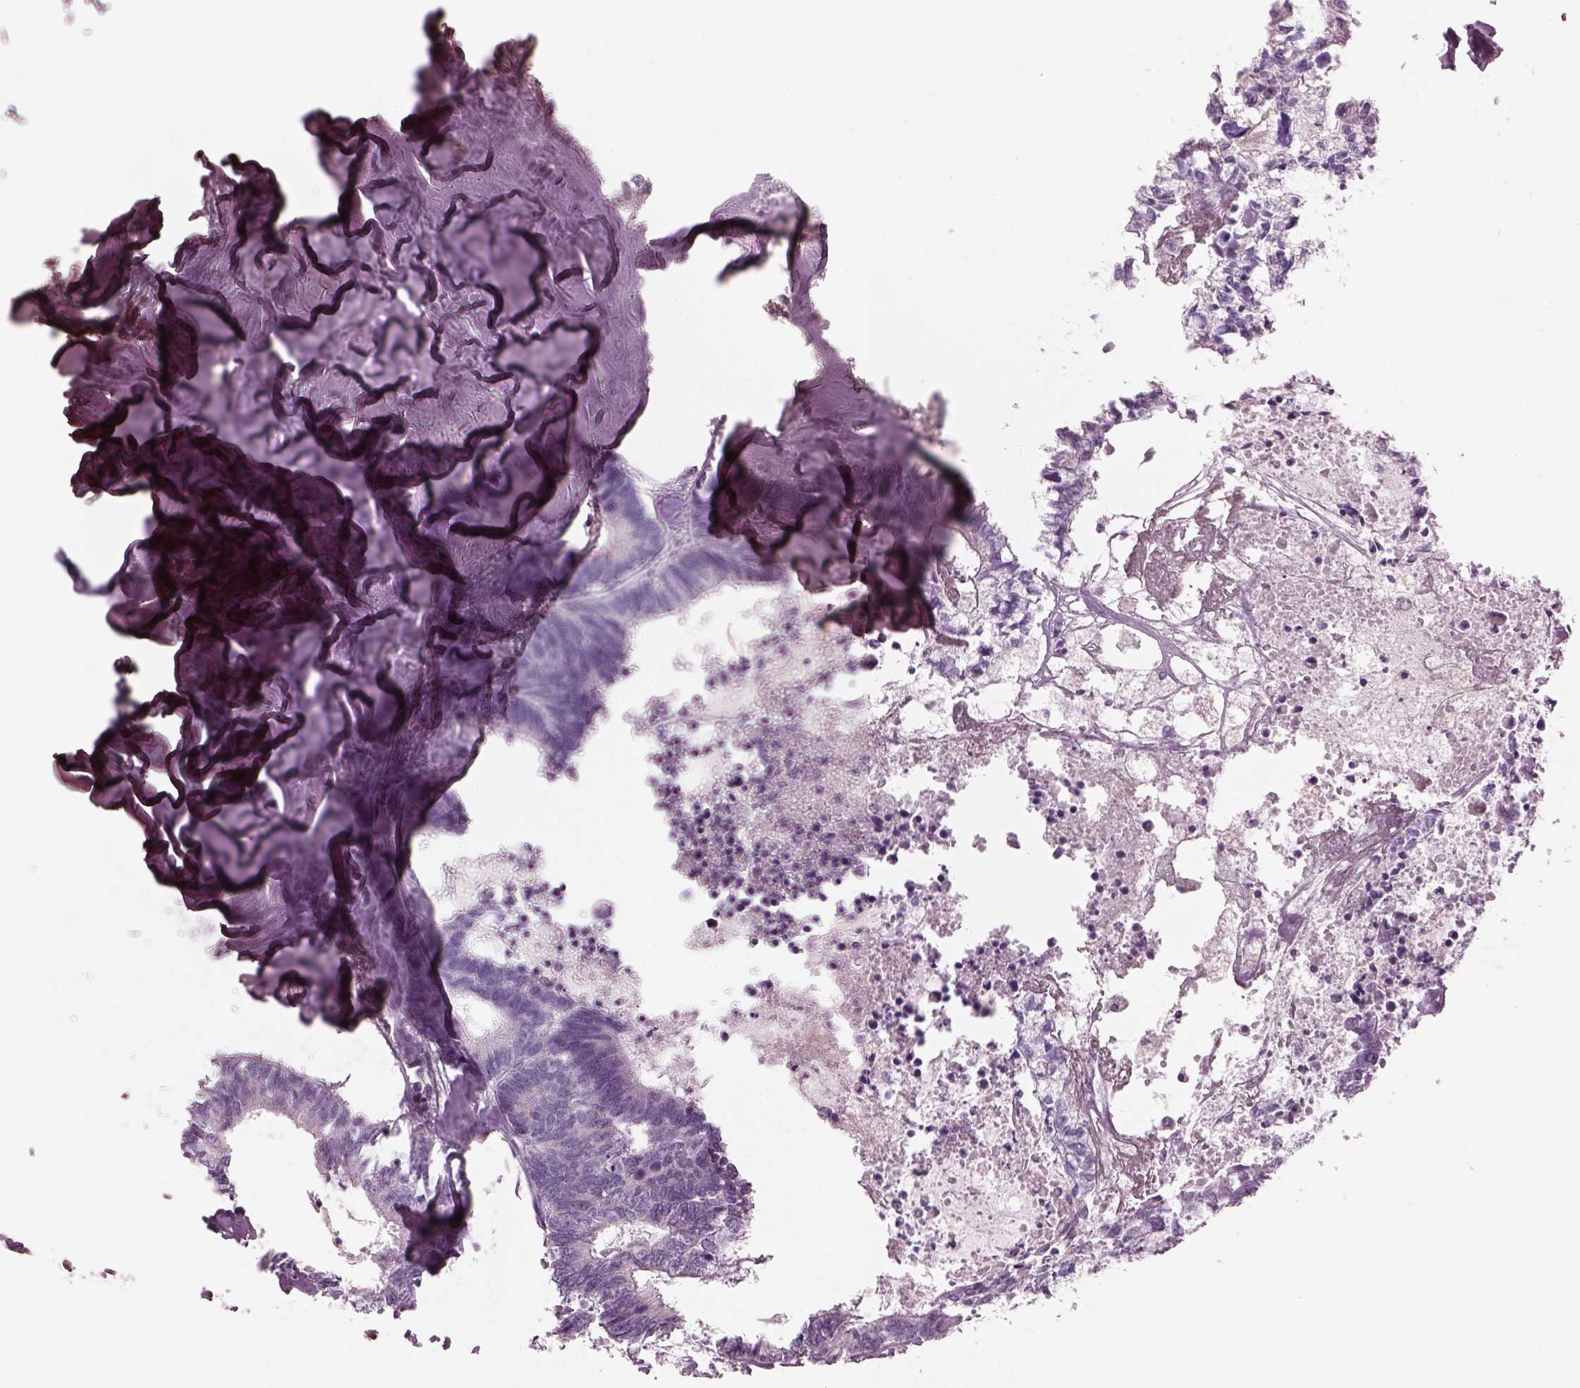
{"staining": {"intensity": "negative", "quantity": "none", "location": "none"}, "tissue": "colorectal cancer", "cell_type": "Tumor cells", "image_type": "cancer", "snomed": [{"axis": "morphology", "description": "Adenocarcinoma, NOS"}, {"axis": "topography", "description": "Colon"}, {"axis": "topography", "description": "Rectum"}], "caption": "A high-resolution photomicrograph shows immunohistochemistry (IHC) staining of colorectal cancer, which shows no significant staining in tumor cells.", "gene": "CYLC1", "patient": {"sex": "male", "age": 57}}